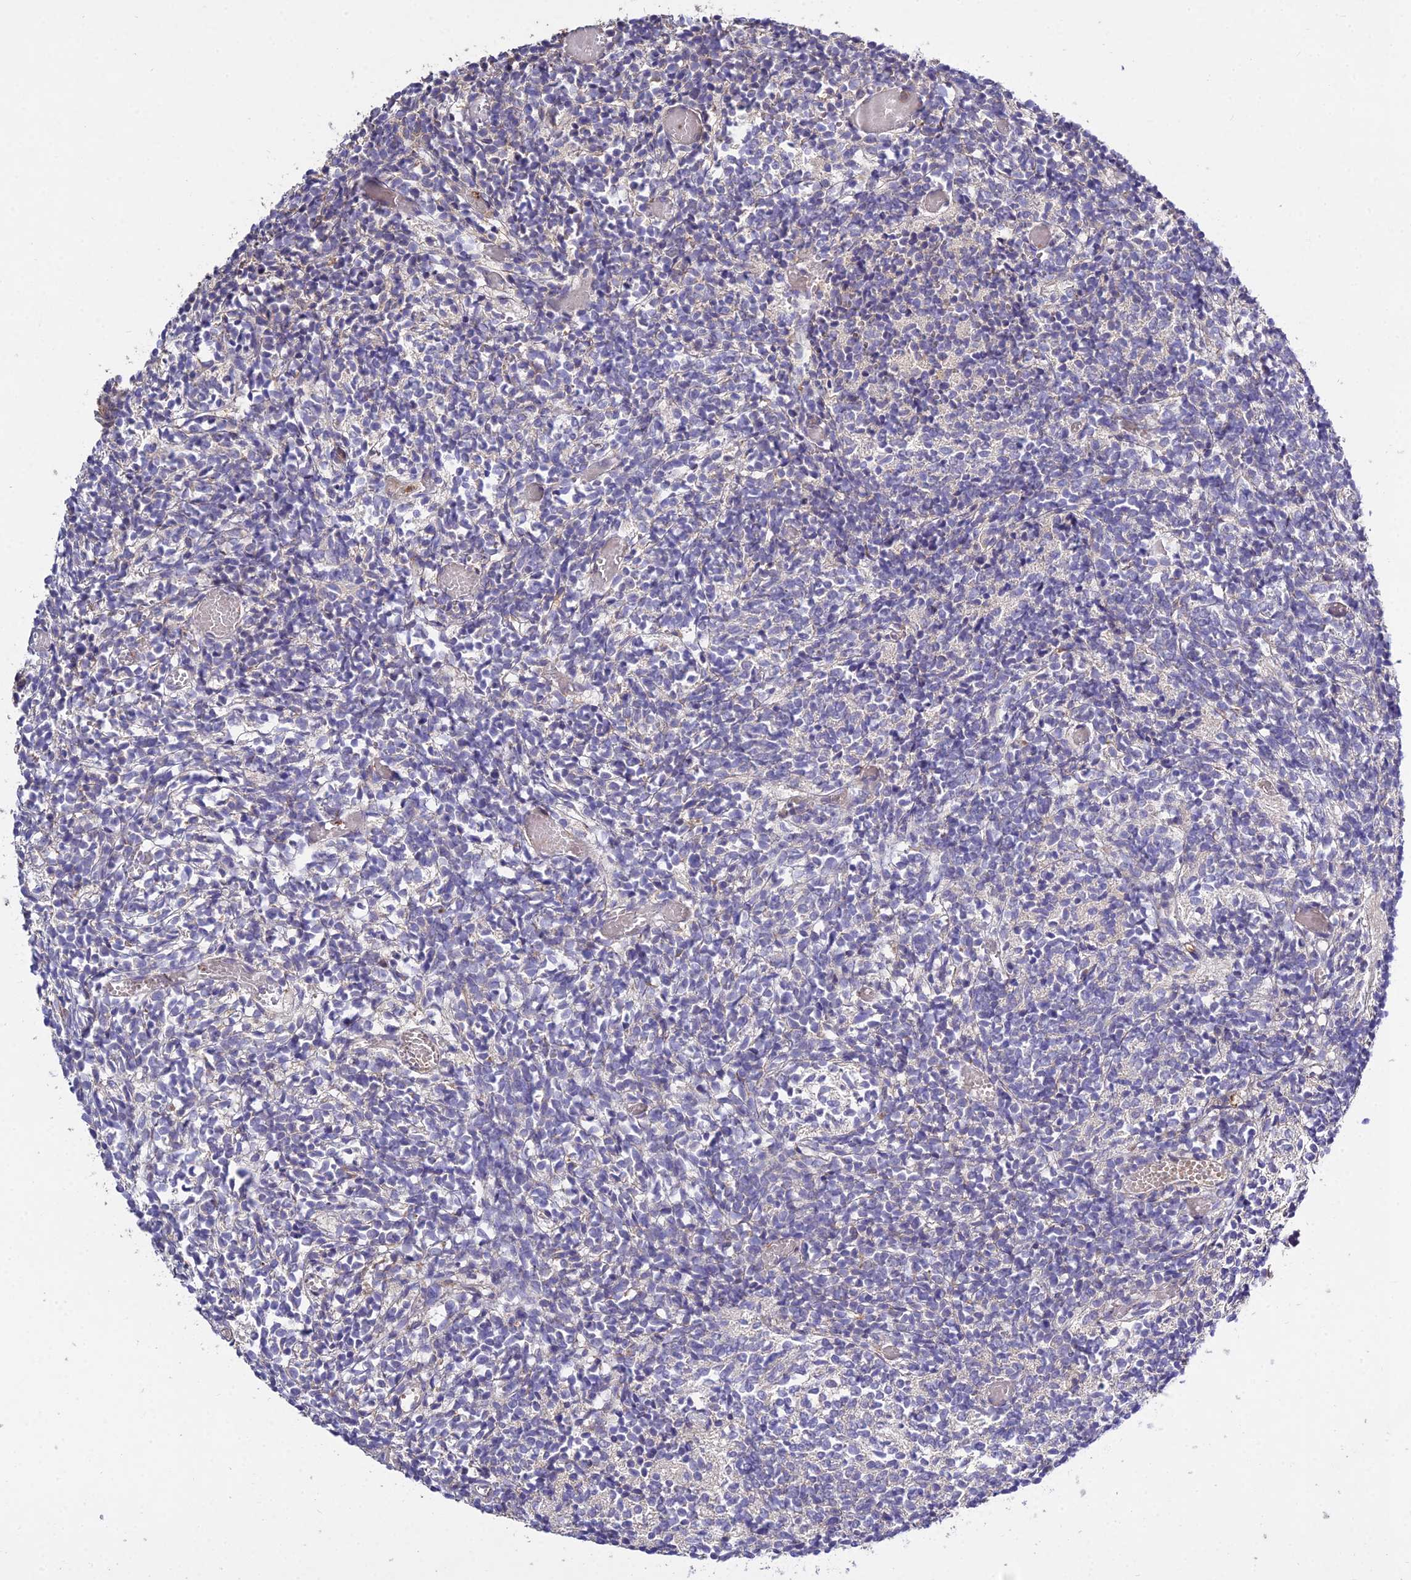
{"staining": {"intensity": "negative", "quantity": "none", "location": "none"}, "tissue": "glioma", "cell_type": "Tumor cells", "image_type": "cancer", "snomed": [{"axis": "morphology", "description": "Glioma, malignant, Low grade"}, {"axis": "topography", "description": "Brain"}], "caption": "The IHC photomicrograph has no significant positivity in tumor cells of glioma tissue.", "gene": "GRTP1", "patient": {"sex": "female", "age": 1}}